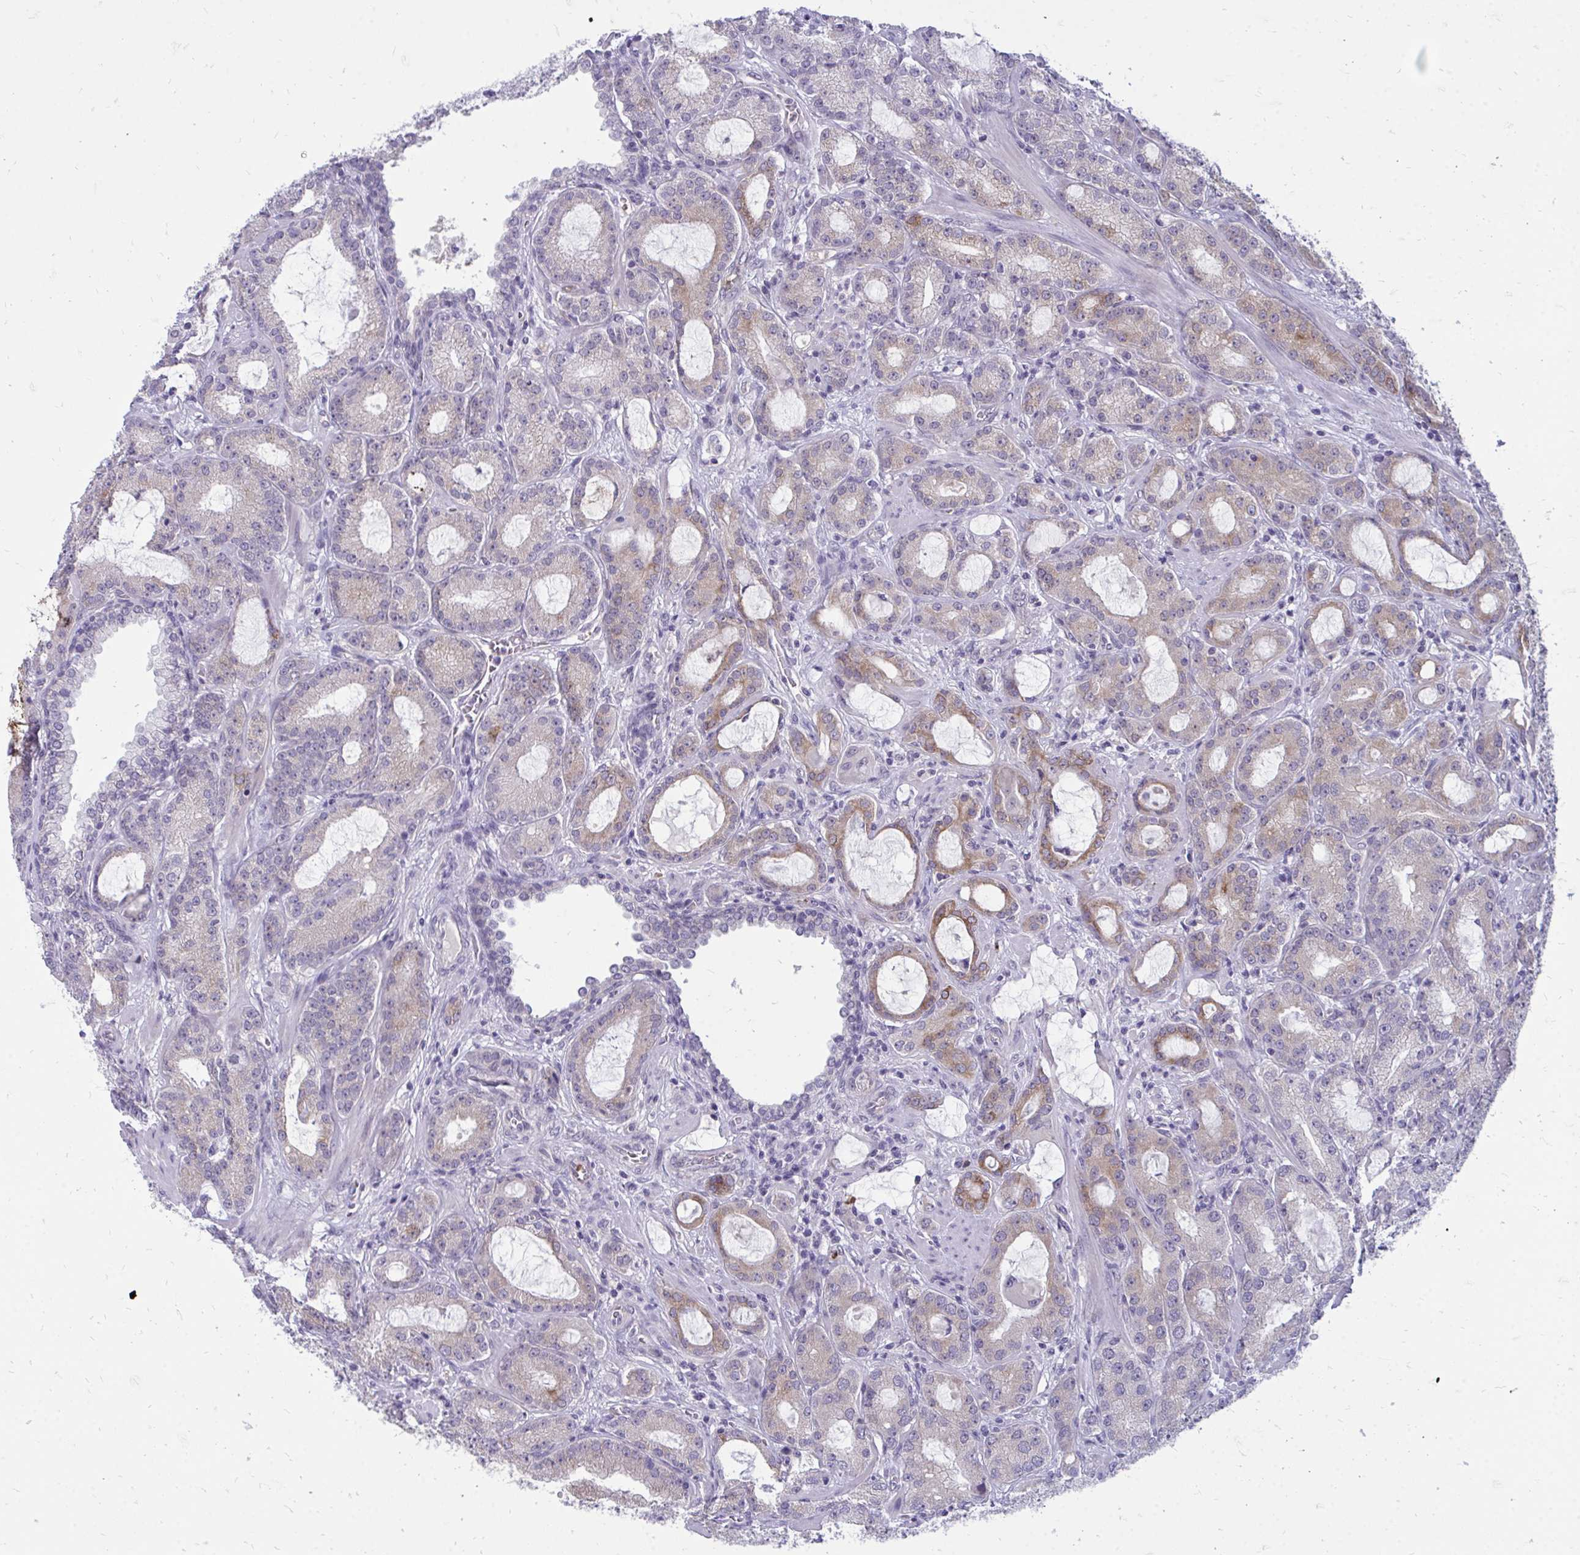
{"staining": {"intensity": "weak", "quantity": "25%-75%", "location": "cytoplasmic/membranous"}, "tissue": "prostate cancer", "cell_type": "Tumor cells", "image_type": "cancer", "snomed": [{"axis": "morphology", "description": "Adenocarcinoma, High grade"}, {"axis": "topography", "description": "Prostate"}], "caption": "The photomicrograph reveals immunohistochemical staining of prostate high-grade adenocarcinoma. There is weak cytoplasmic/membranous expression is seen in about 25%-75% of tumor cells.", "gene": "ACSL5", "patient": {"sex": "male", "age": 65}}